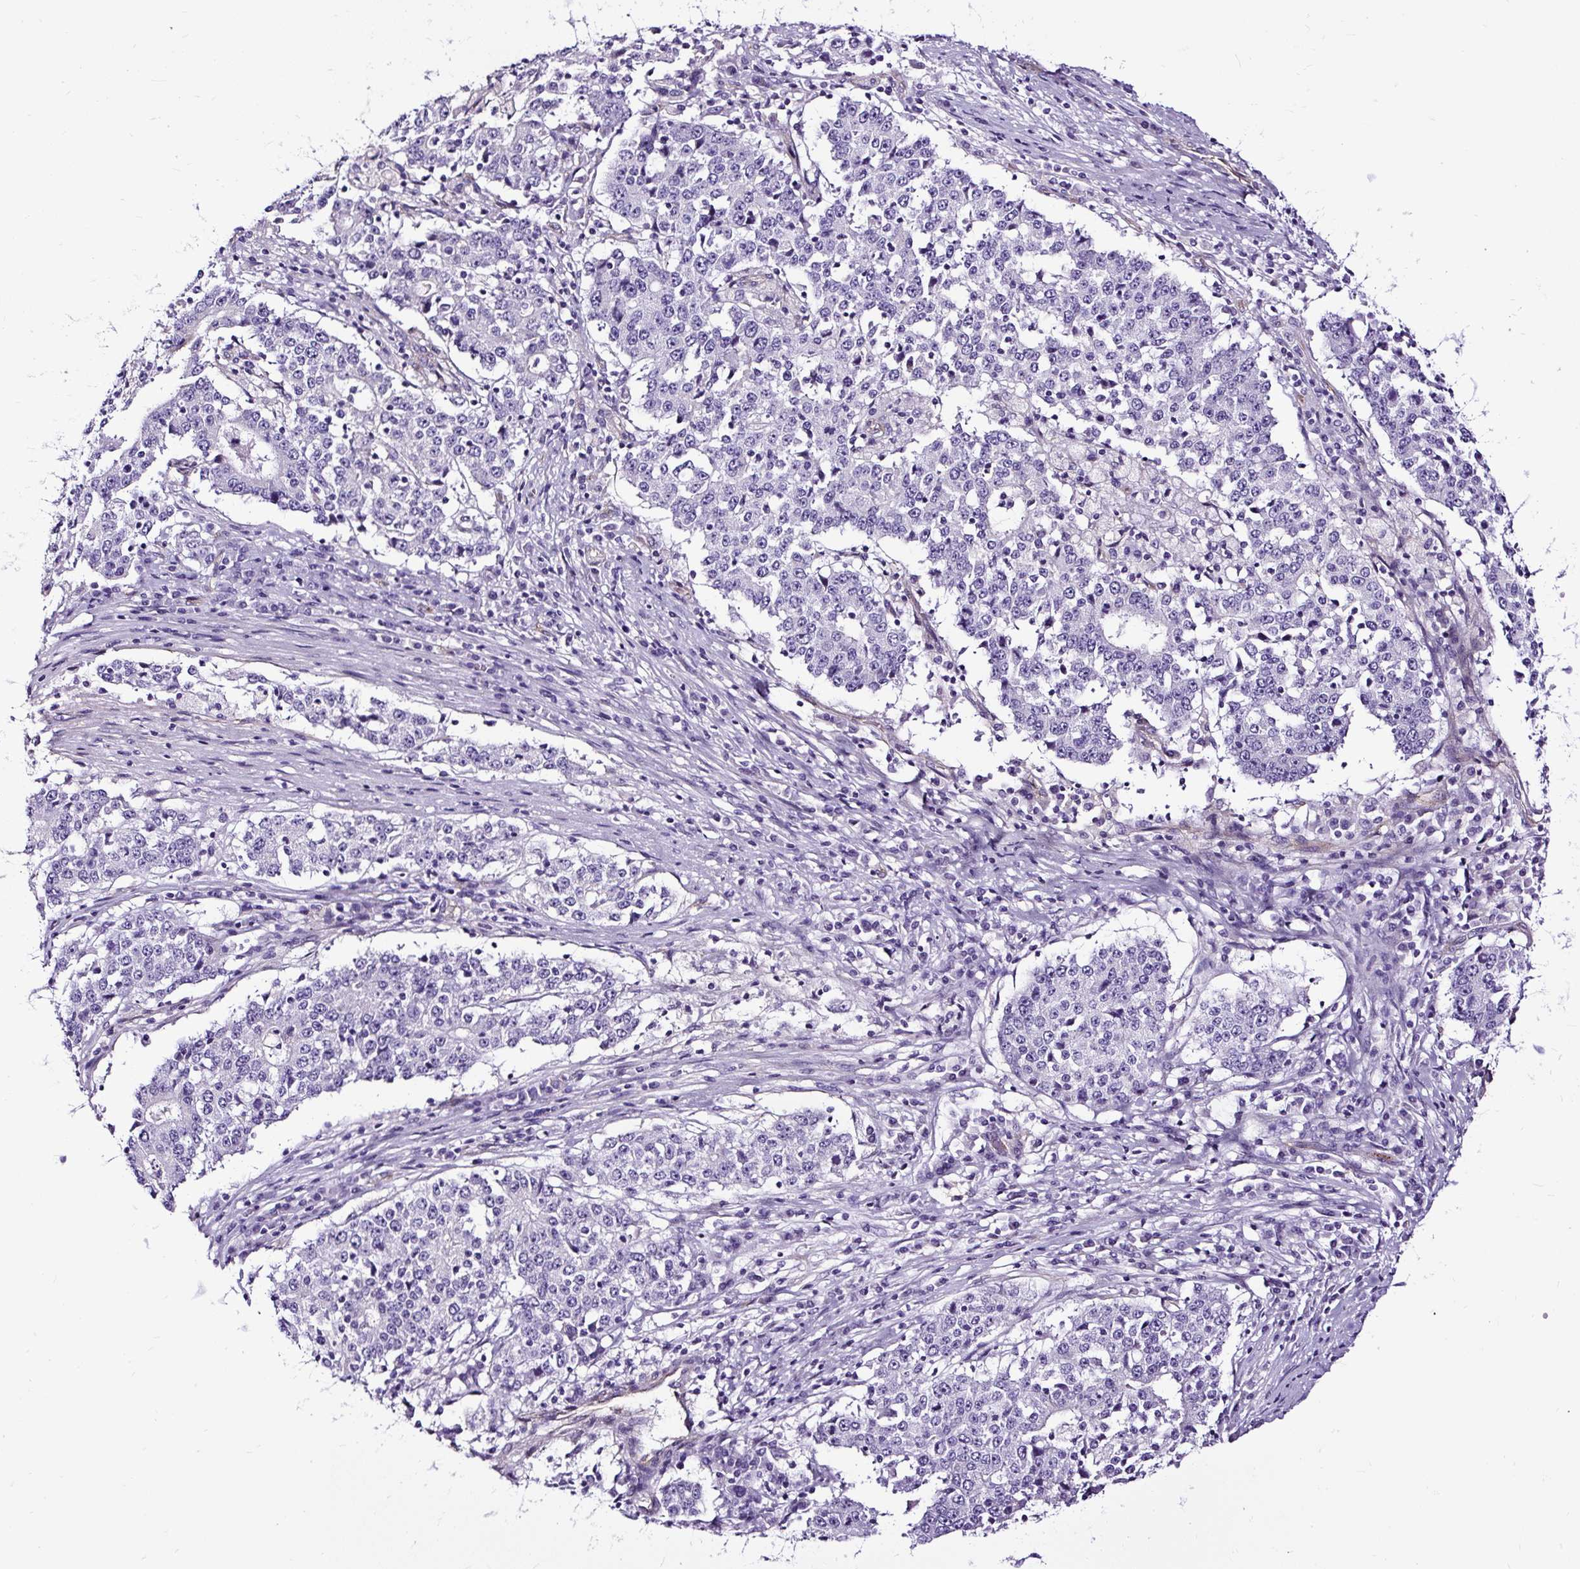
{"staining": {"intensity": "negative", "quantity": "none", "location": "none"}, "tissue": "stomach cancer", "cell_type": "Tumor cells", "image_type": "cancer", "snomed": [{"axis": "morphology", "description": "Adenocarcinoma, NOS"}, {"axis": "topography", "description": "Stomach"}], "caption": "DAB (3,3'-diaminobenzidine) immunohistochemical staining of human stomach cancer (adenocarcinoma) demonstrates no significant expression in tumor cells.", "gene": "SLC7A8", "patient": {"sex": "male", "age": 59}}